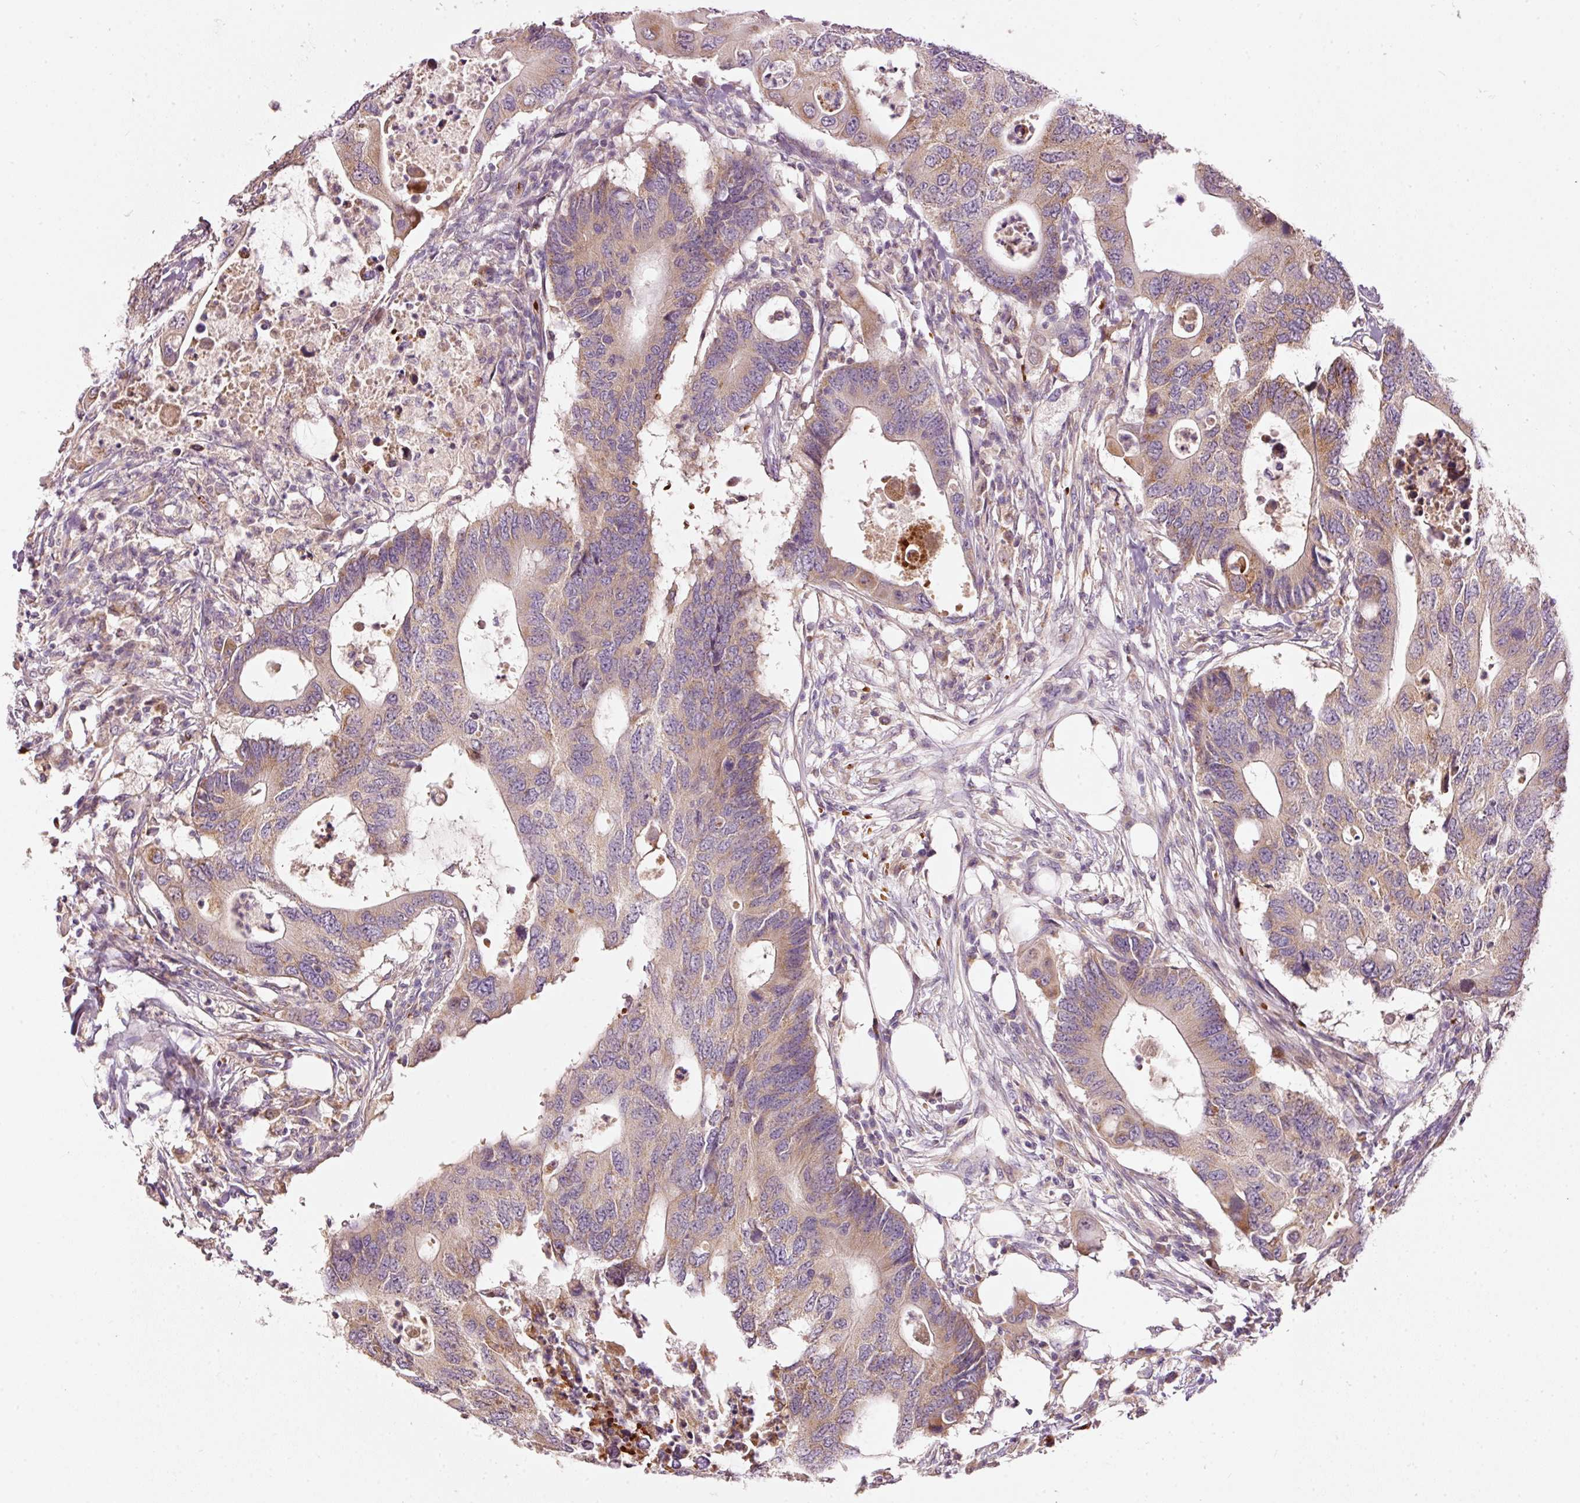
{"staining": {"intensity": "moderate", "quantity": "25%-75%", "location": "cytoplasmic/membranous"}, "tissue": "colorectal cancer", "cell_type": "Tumor cells", "image_type": "cancer", "snomed": [{"axis": "morphology", "description": "Adenocarcinoma, NOS"}, {"axis": "topography", "description": "Colon"}], "caption": "High-power microscopy captured an immunohistochemistry image of colorectal cancer (adenocarcinoma), revealing moderate cytoplasmic/membranous staining in about 25%-75% of tumor cells.", "gene": "KLHL21", "patient": {"sex": "male", "age": 71}}